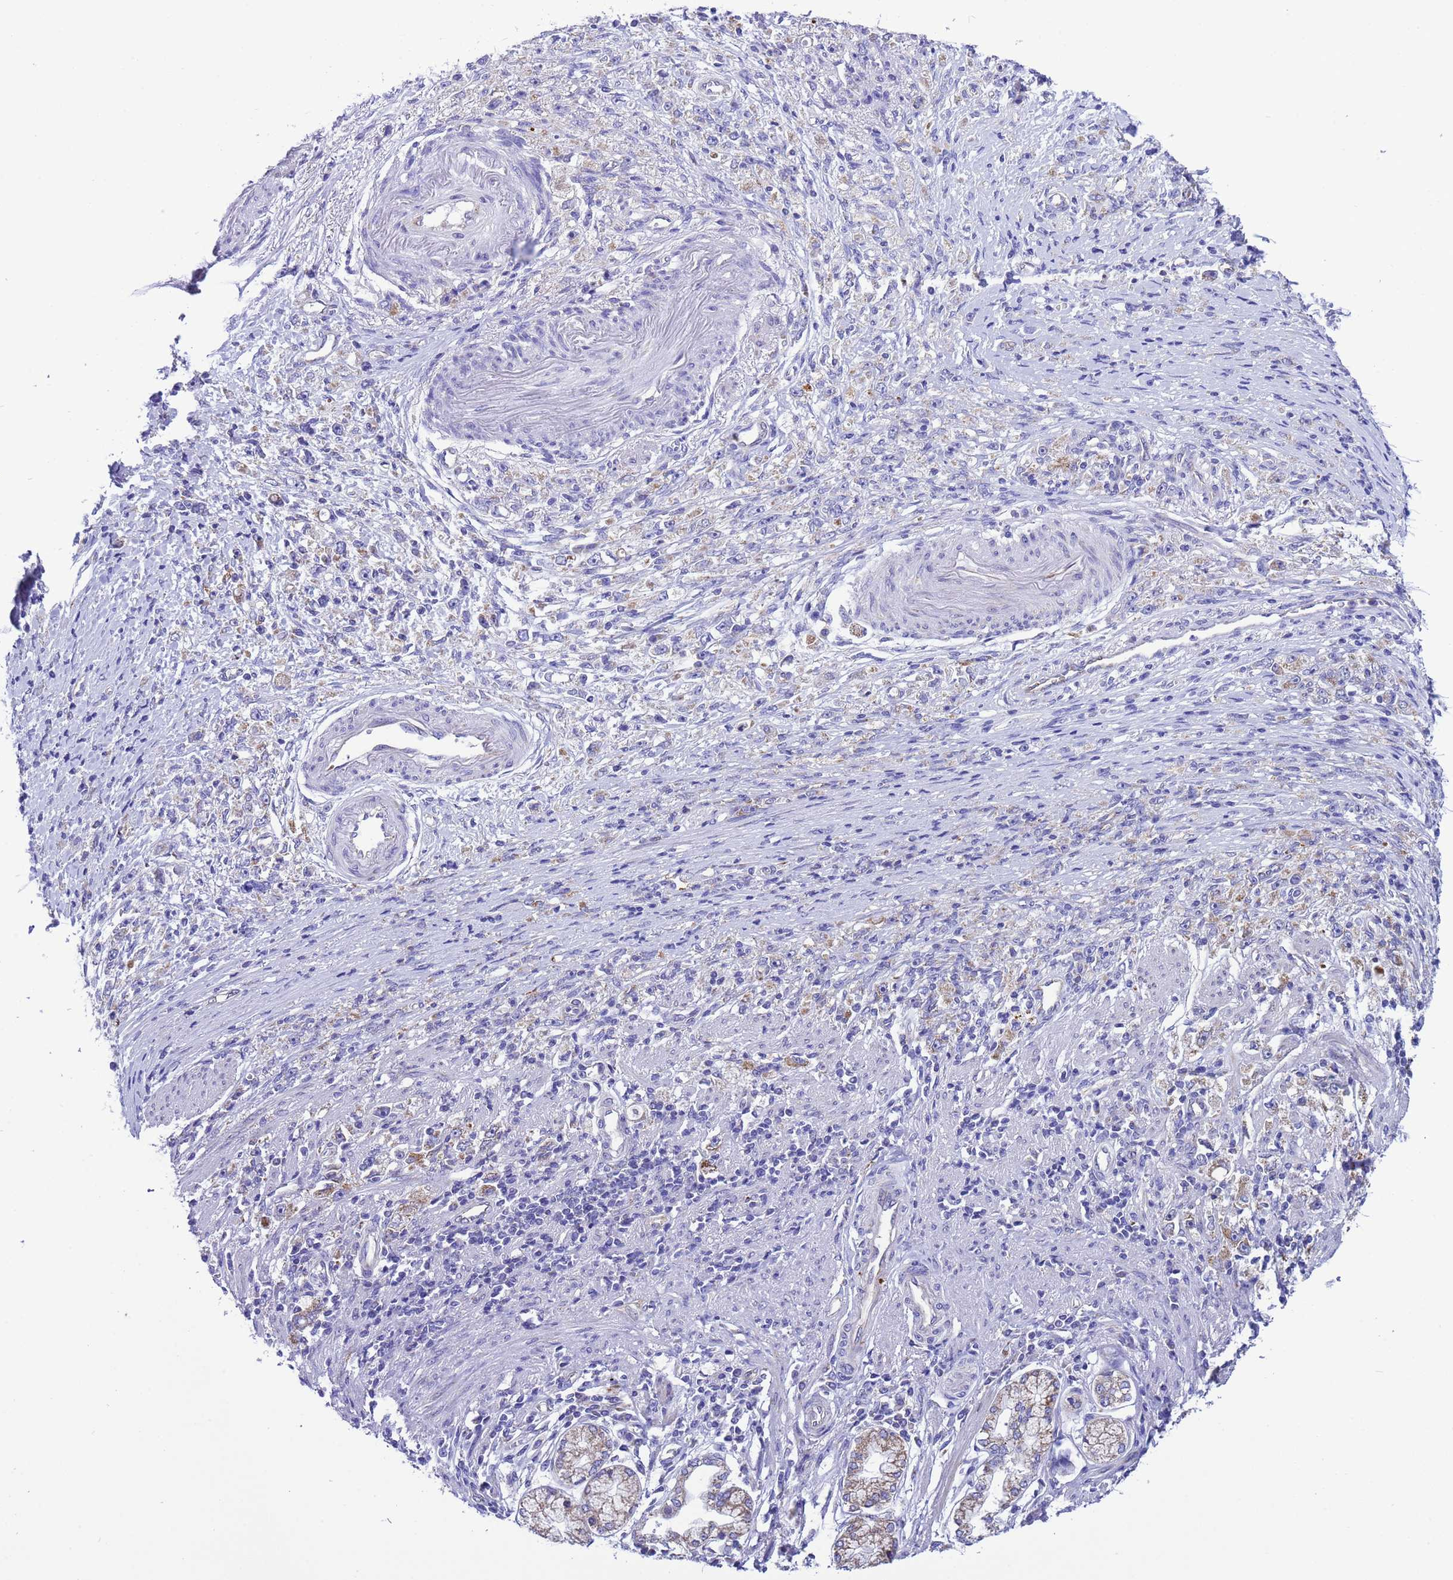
{"staining": {"intensity": "moderate", "quantity": "<25%", "location": "cytoplasmic/membranous"}, "tissue": "stomach cancer", "cell_type": "Tumor cells", "image_type": "cancer", "snomed": [{"axis": "morphology", "description": "Adenocarcinoma, NOS"}, {"axis": "topography", "description": "Stomach"}], "caption": "The image demonstrates a brown stain indicating the presence of a protein in the cytoplasmic/membranous of tumor cells in adenocarcinoma (stomach).", "gene": "CCDC191", "patient": {"sex": "female", "age": 59}}